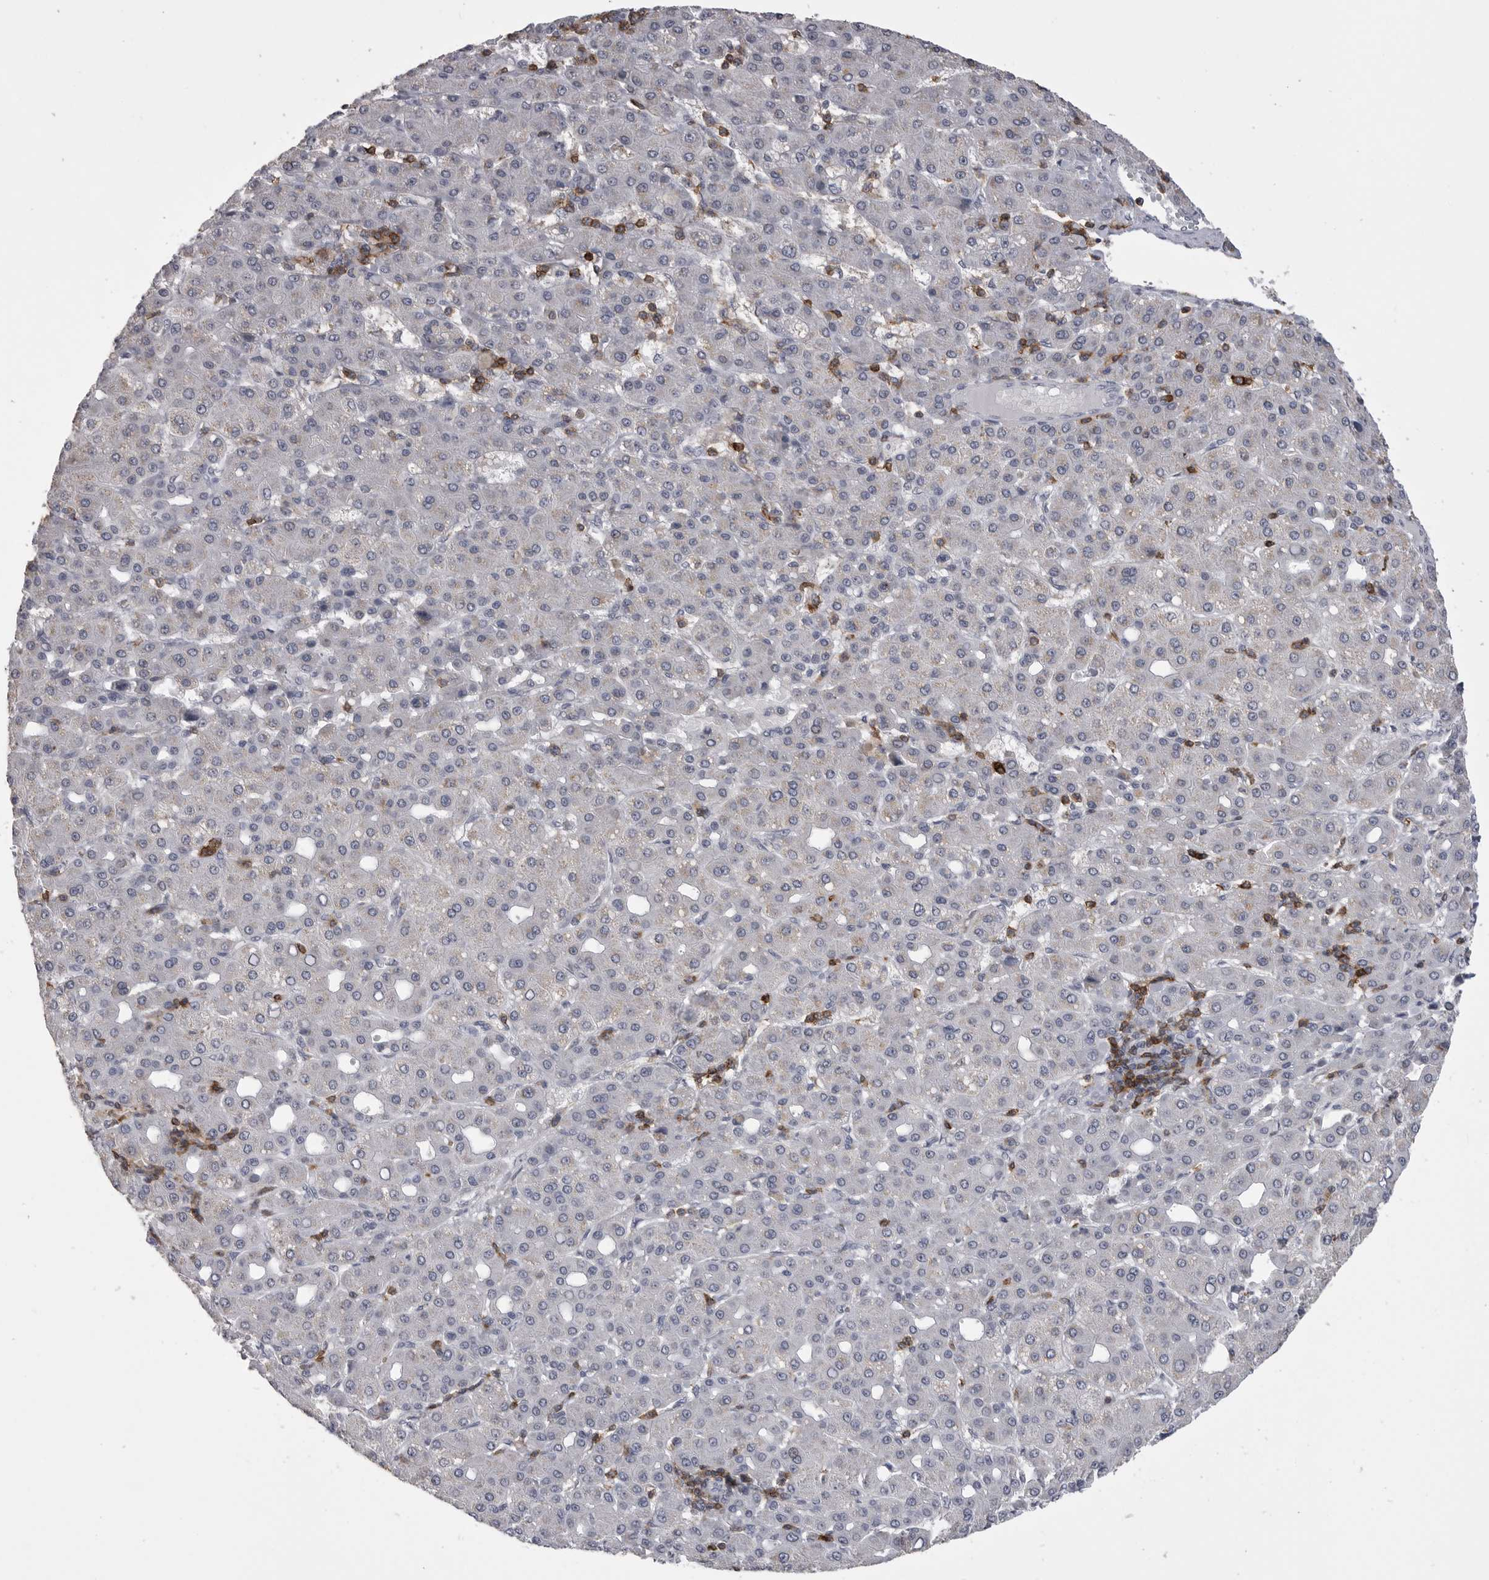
{"staining": {"intensity": "negative", "quantity": "none", "location": "none"}, "tissue": "liver cancer", "cell_type": "Tumor cells", "image_type": "cancer", "snomed": [{"axis": "morphology", "description": "Carcinoma, Hepatocellular, NOS"}, {"axis": "topography", "description": "Liver"}], "caption": "Tumor cells are negative for protein expression in human liver cancer (hepatocellular carcinoma).", "gene": "ITGAL", "patient": {"sex": "male", "age": 65}}